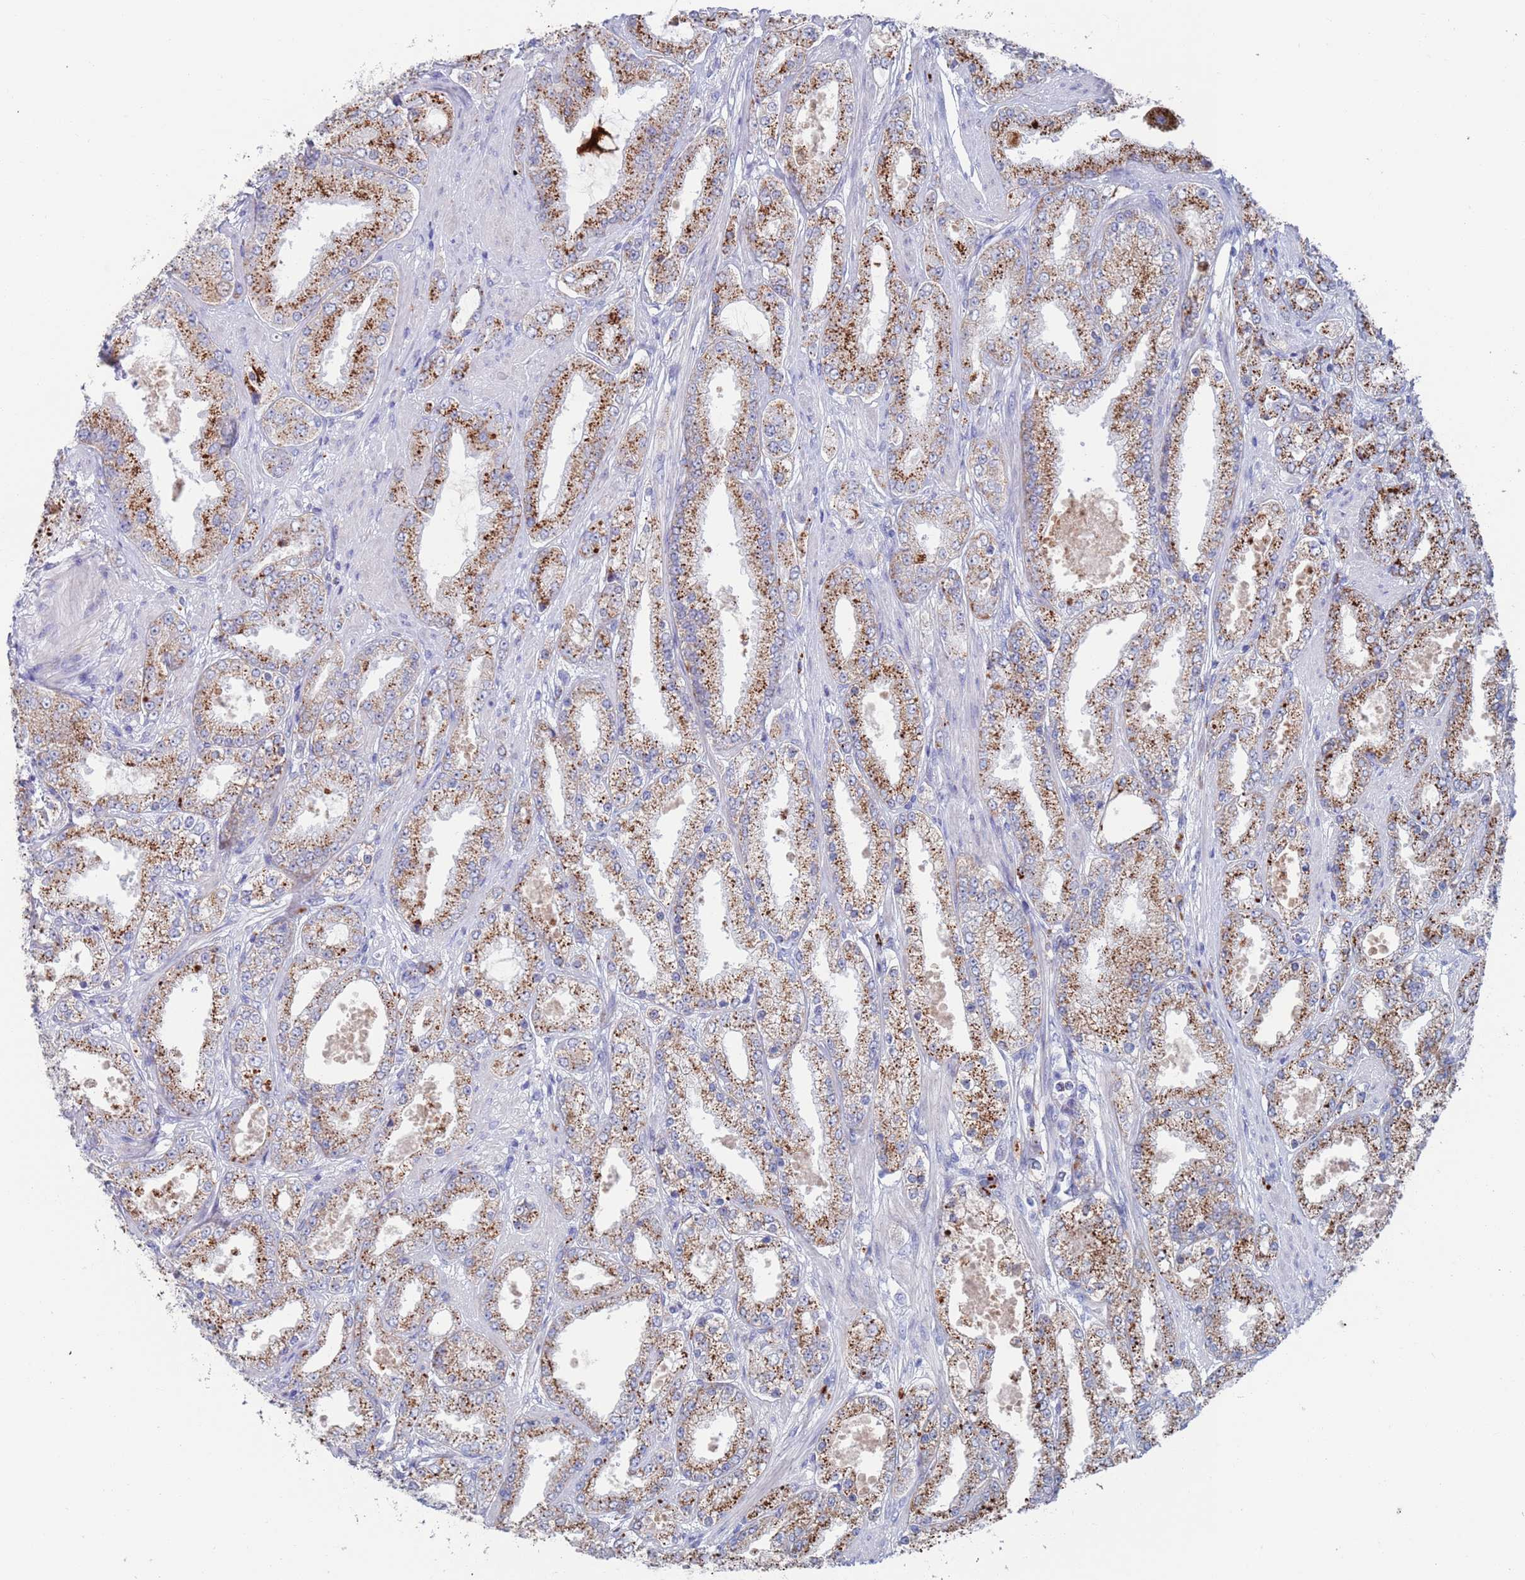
{"staining": {"intensity": "strong", "quantity": "25%-75%", "location": "cytoplasmic/membranous"}, "tissue": "prostate cancer", "cell_type": "Tumor cells", "image_type": "cancer", "snomed": [{"axis": "morphology", "description": "Adenocarcinoma, High grade"}, {"axis": "topography", "description": "Prostate"}], "caption": "The immunohistochemical stain shows strong cytoplasmic/membranous staining in tumor cells of prostate cancer tissue.", "gene": "FUCA1", "patient": {"sex": "male", "age": 68}}